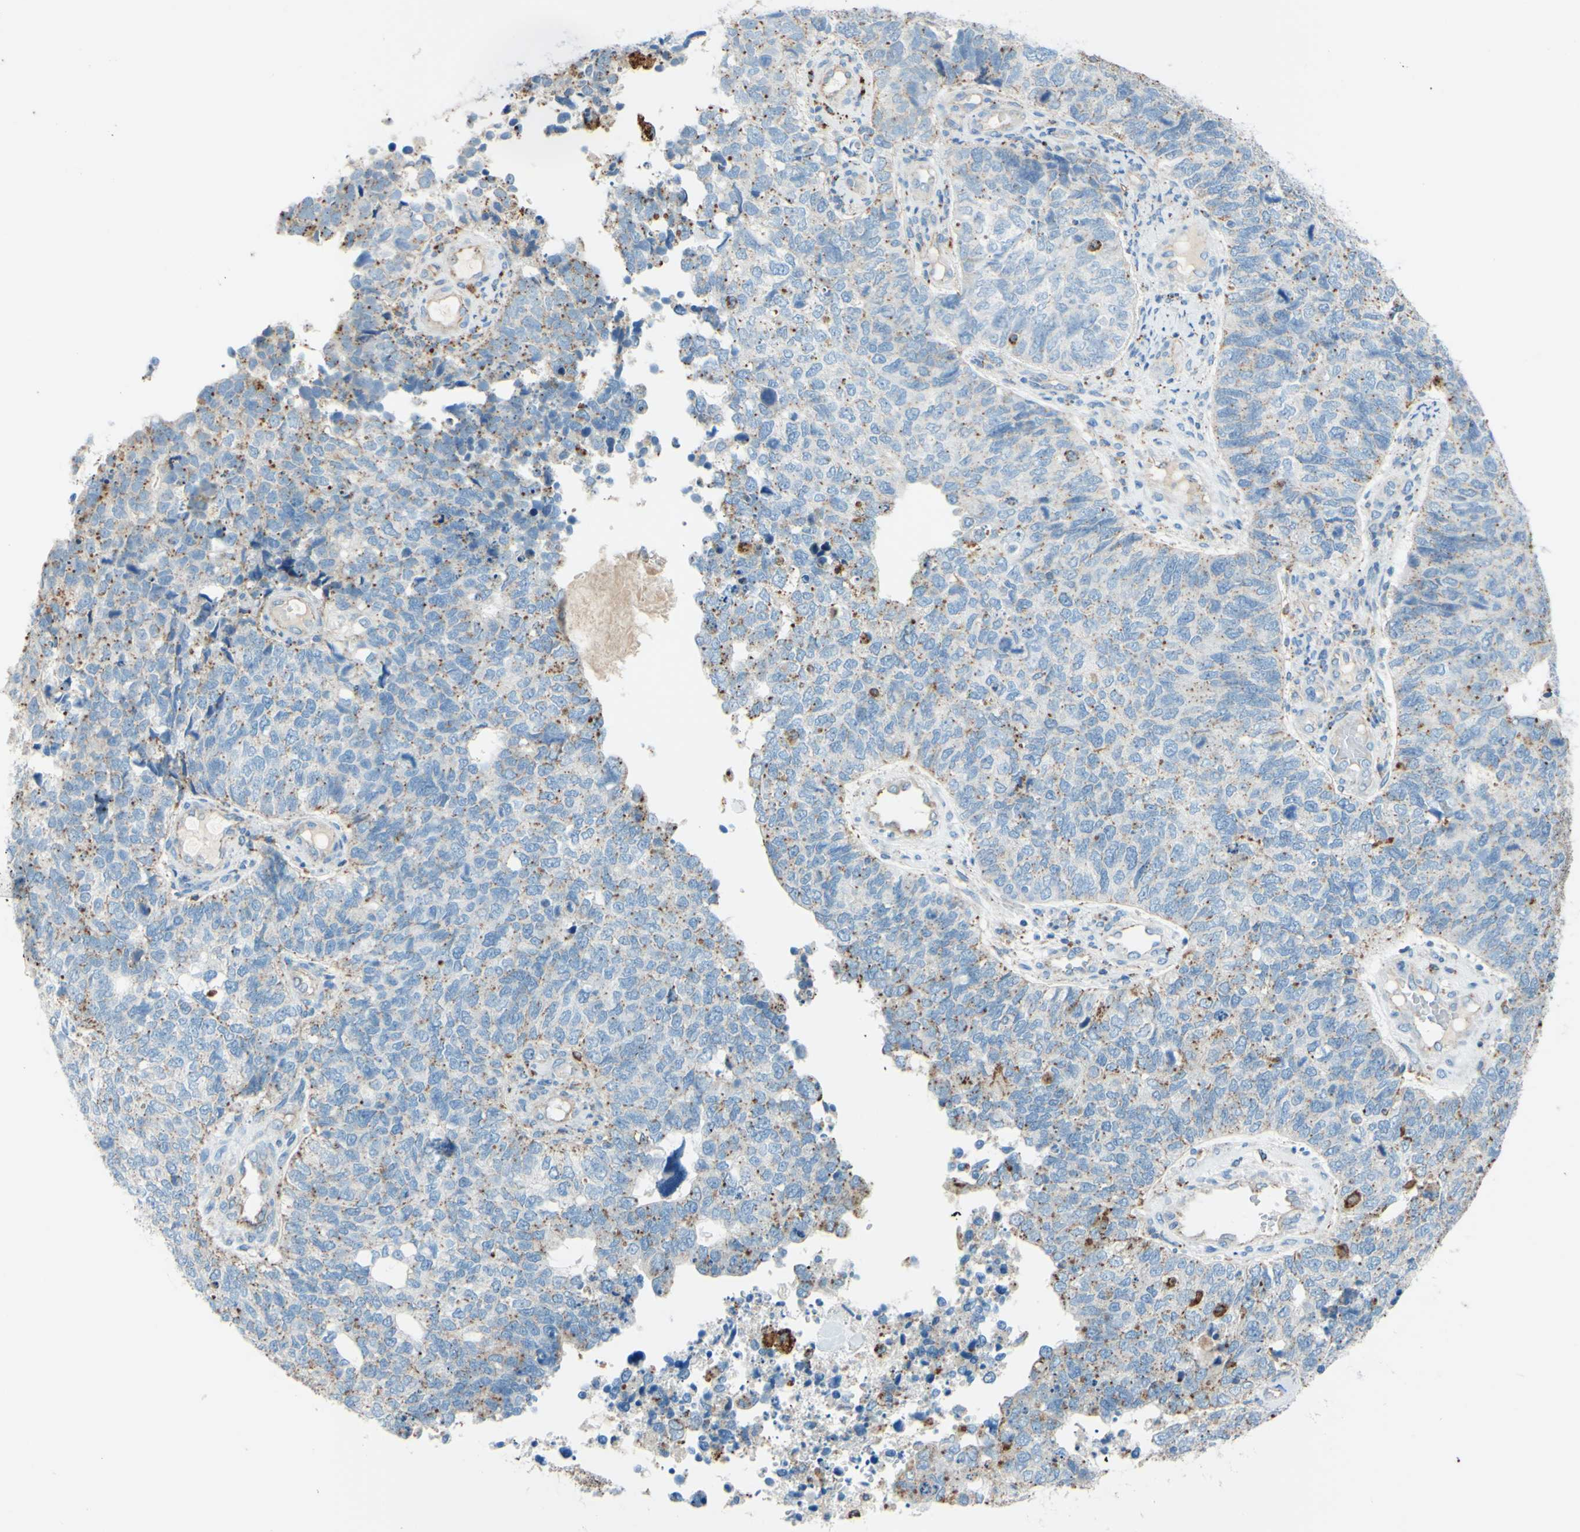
{"staining": {"intensity": "weak", "quantity": ">75%", "location": "cytoplasmic/membranous"}, "tissue": "cervical cancer", "cell_type": "Tumor cells", "image_type": "cancer", "snomed": [{"axis": "morphology", "description": "Squamous cell carcinoma, NOS"}, {"axis": "topography", "description": "Cervix"}], "caption": "A high-resolution histopathology image shows IHC staining of squamous cell carcinoma (cervical), which exhibits weak cytoplasmic/membranous staining in approximately >75% of tumor cells. Using DAB (brown) and hematoxylin (blue) stains, captured at high magnification using brightfield microscopy.", "gene": "CTSD", "patient": {"sex": "female", "age": 63}}